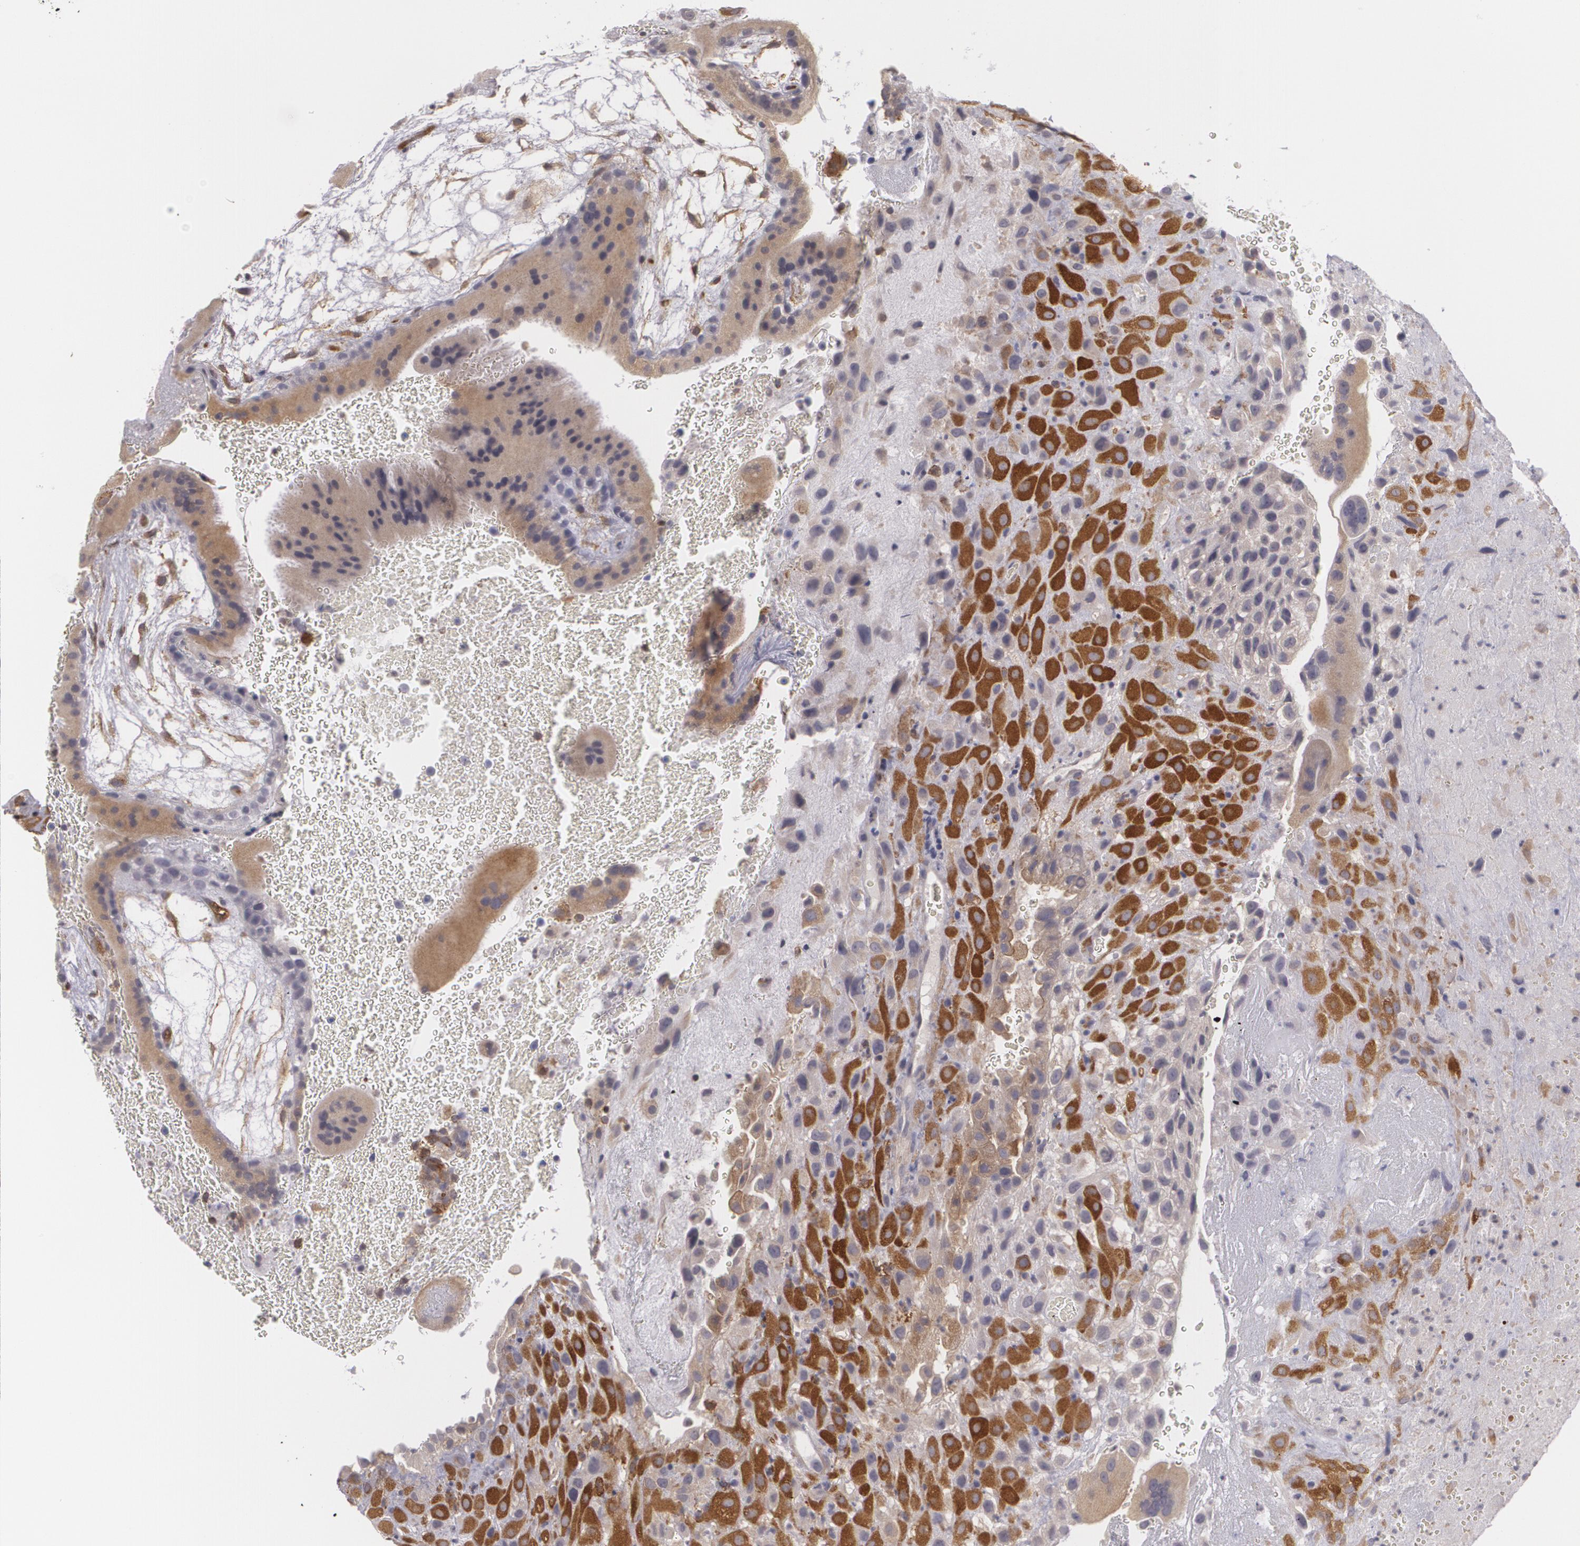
{"staining": {"intensity": "strong", "quantity": ">75%", "location": "cytoplasmic/membranous"}, "tissue": "placenta", "cell_type": "Decidual cells", "image_type": "normal", "snomed": [{"axis": "morphology", "description": "Normal tissue, NOS"}, {"axis": "topography", "description": "Placenta"}], "caption": "Strong cytoplasmic/membranous protein staining is seen in about >75% of decidual cells in placenta. The protein of interest is shown in brown color, while the nuclei are stained blue.", "gene": "BIN1", "patient": {"sex": "female", "age": 19}}